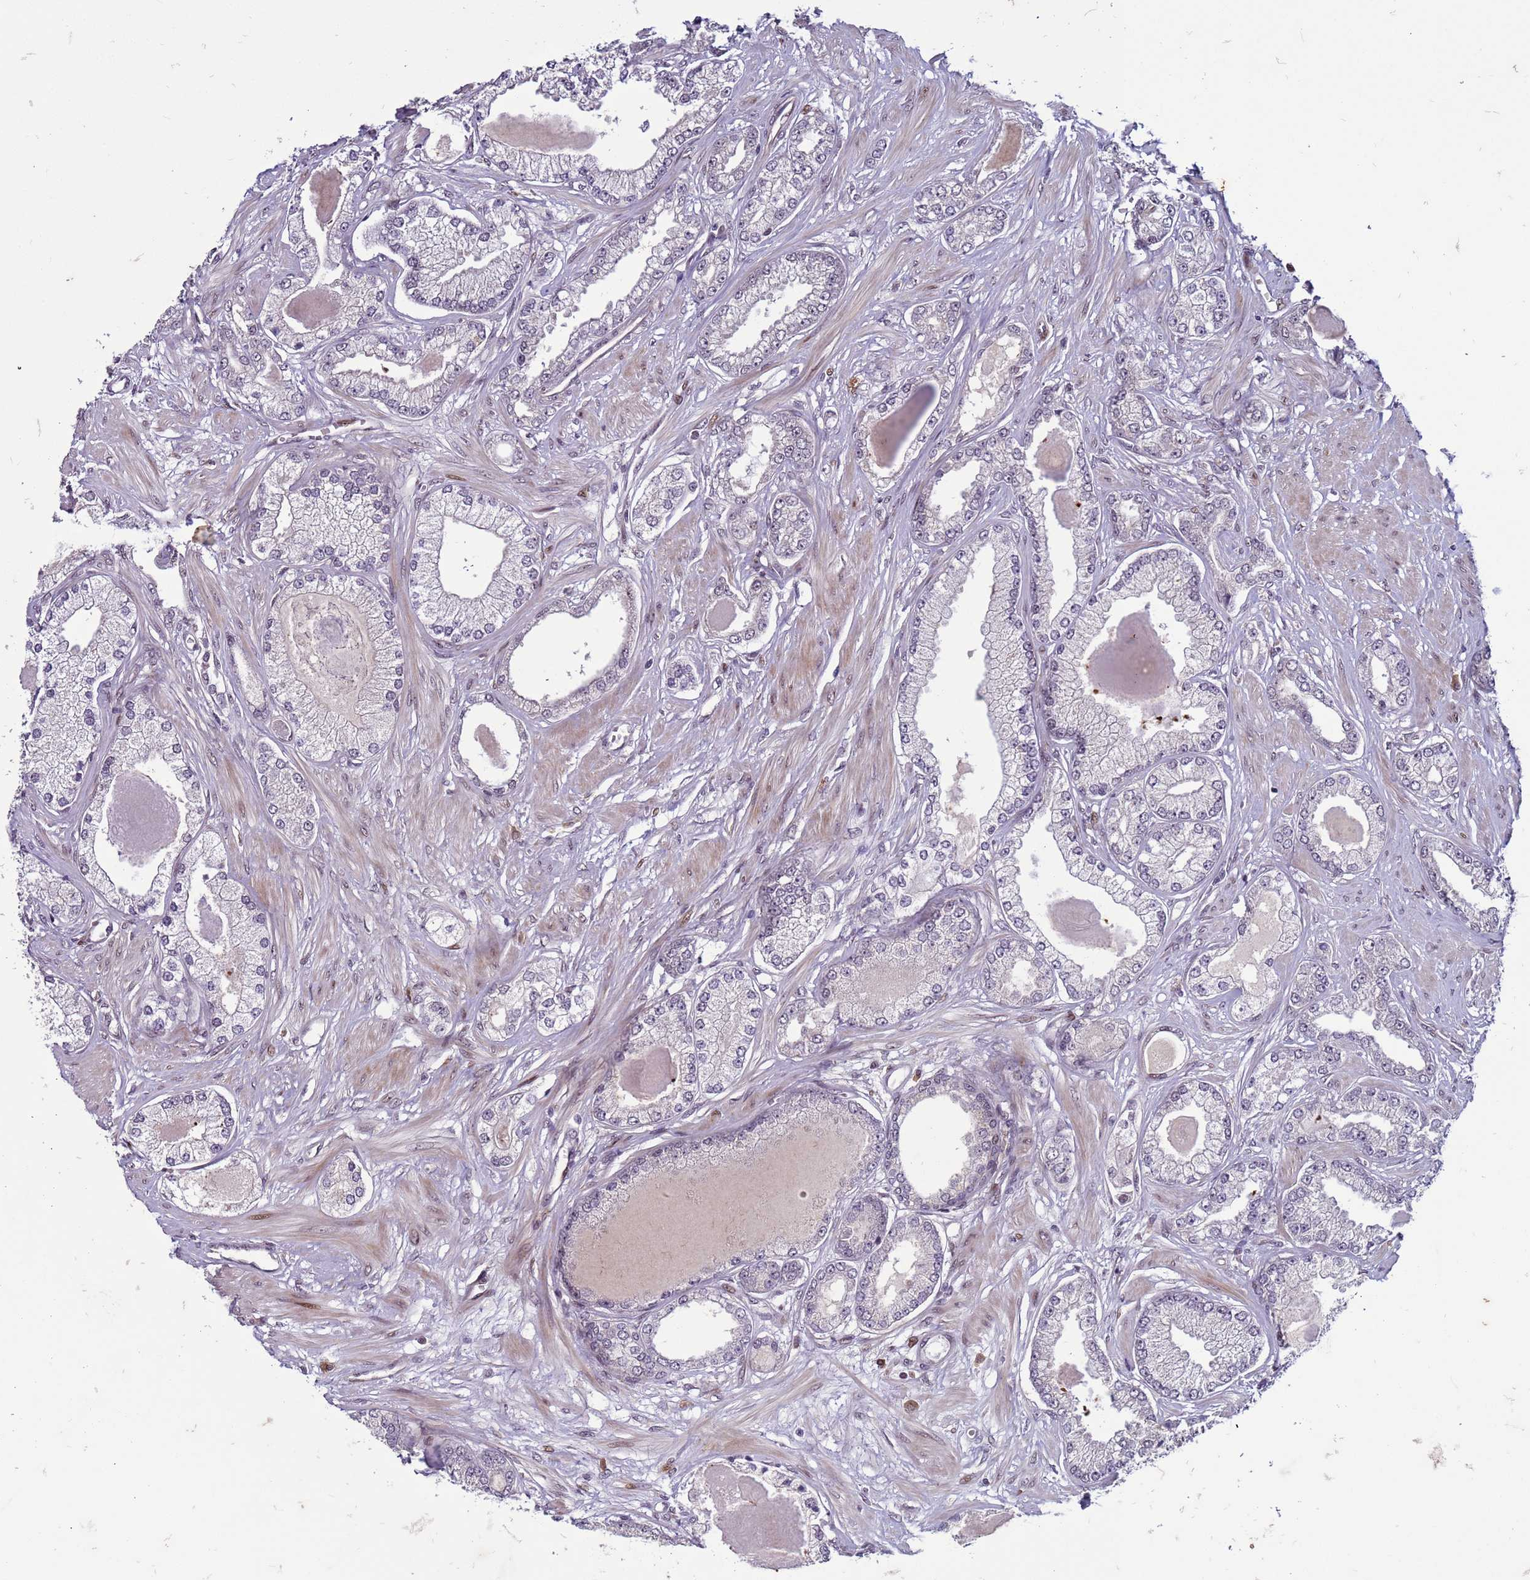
{"staining": {"intensity": "negative", "quantity": "none", "location": "none"}, "tissue": "prostate cancer", "cell_type": "Tumor cells", "image_type": "cancer", "snomed": [{"axis": "morphology", "description": "Adenocarcinoma, Low grade"}, {"axis": "topography", "description": "Prostate"}], "caption": "Tumor cells show no significant protein staining in prostate cancer. The staining is performed using DAB (3,3'-diaminobenzidine) brown chromogen with nuclei counter-stained in using hematoxylin.", "gene": "SHC3", "patient": {"sex": "male", "age": 64}}